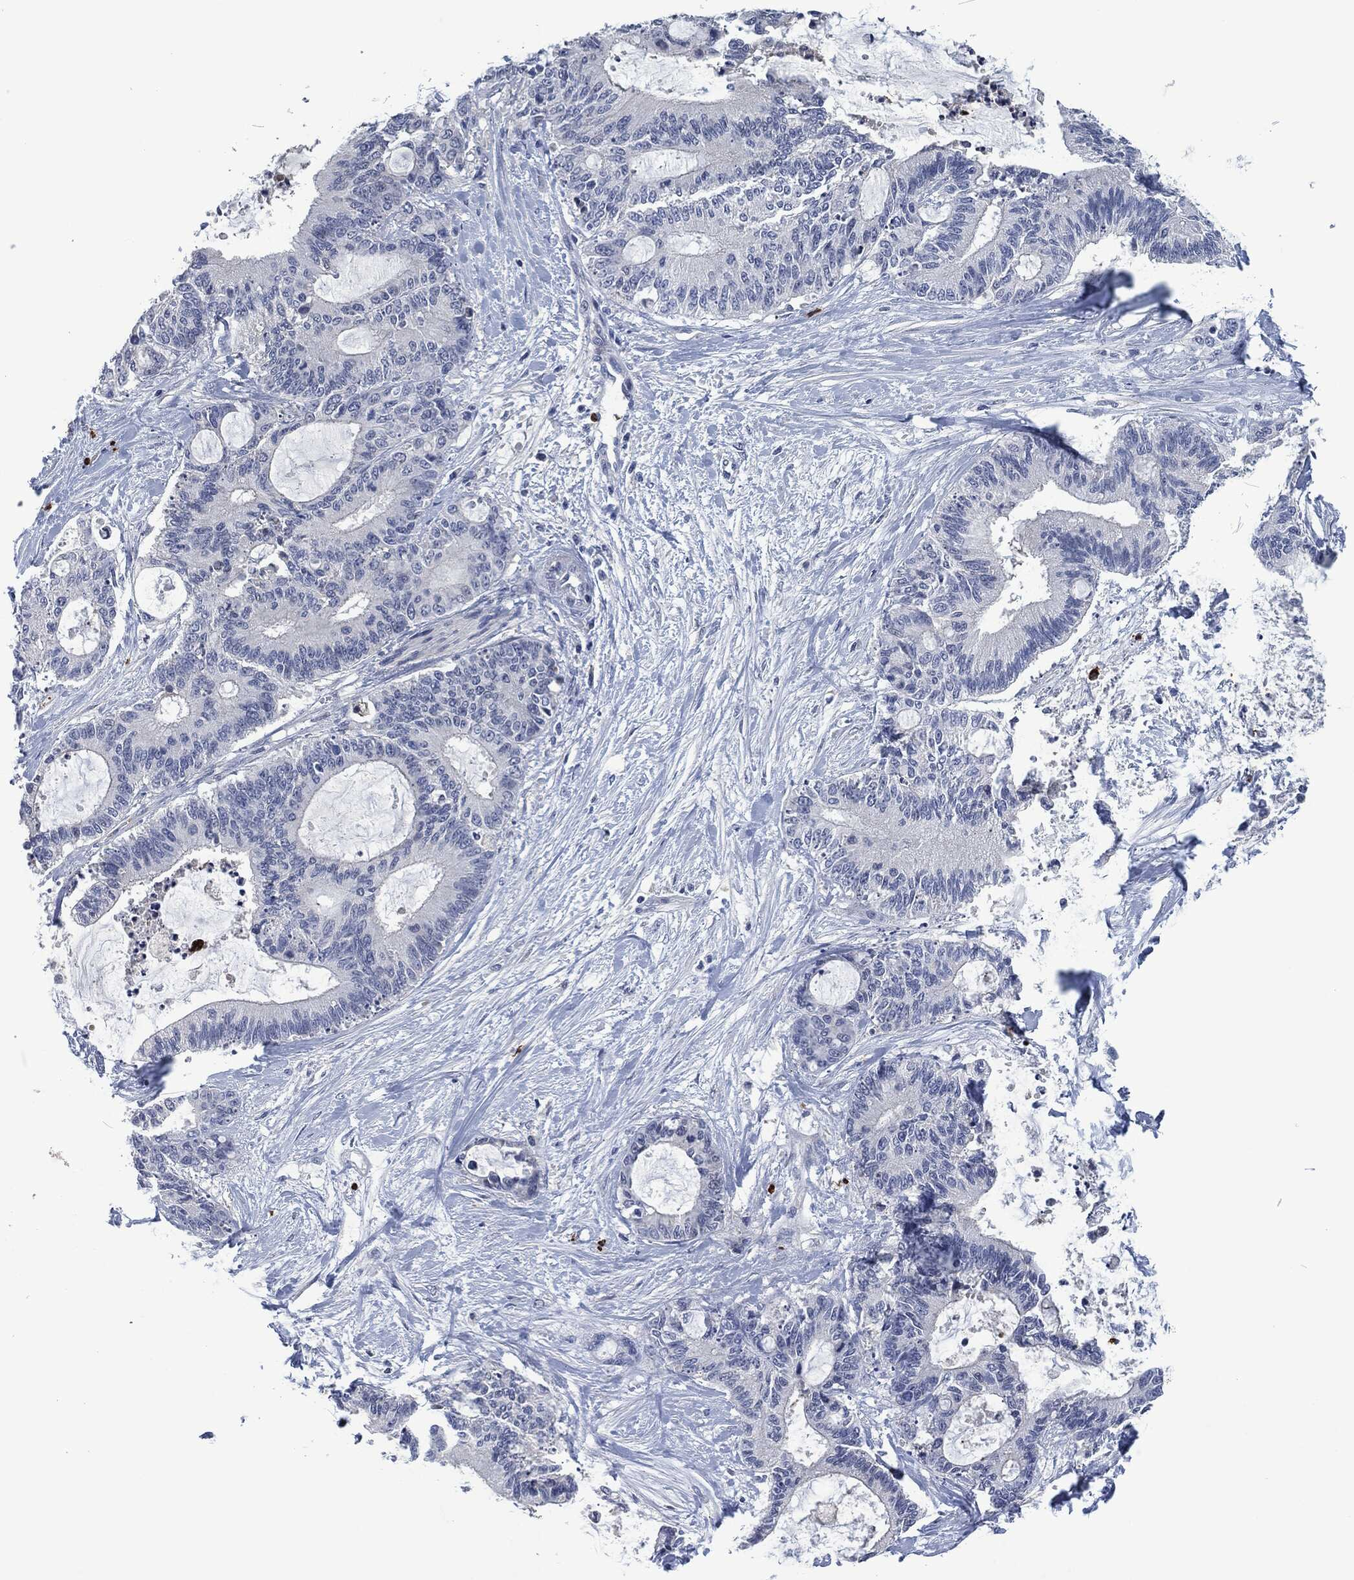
{"staining": {"intensity": "negative", "quantity": "none", "location": "none"}, "tissue": "liver cancer", "cell_type": "Tumor cells", "image_type": "cancer", "snomed": [{"axis": "morphology", "description": "Cholangiocarcinoma"}, {"axis": "topography", "description": "Liver"}], "caption": "Immunohistochemistry (IHC) histopathology image of human liver cancer (cholangiocarcinoma) stained for a protein (brown), which displays no expression in tumor cells.", "gene": "MPO", "patient": {"sex": "female", "age": 73}}